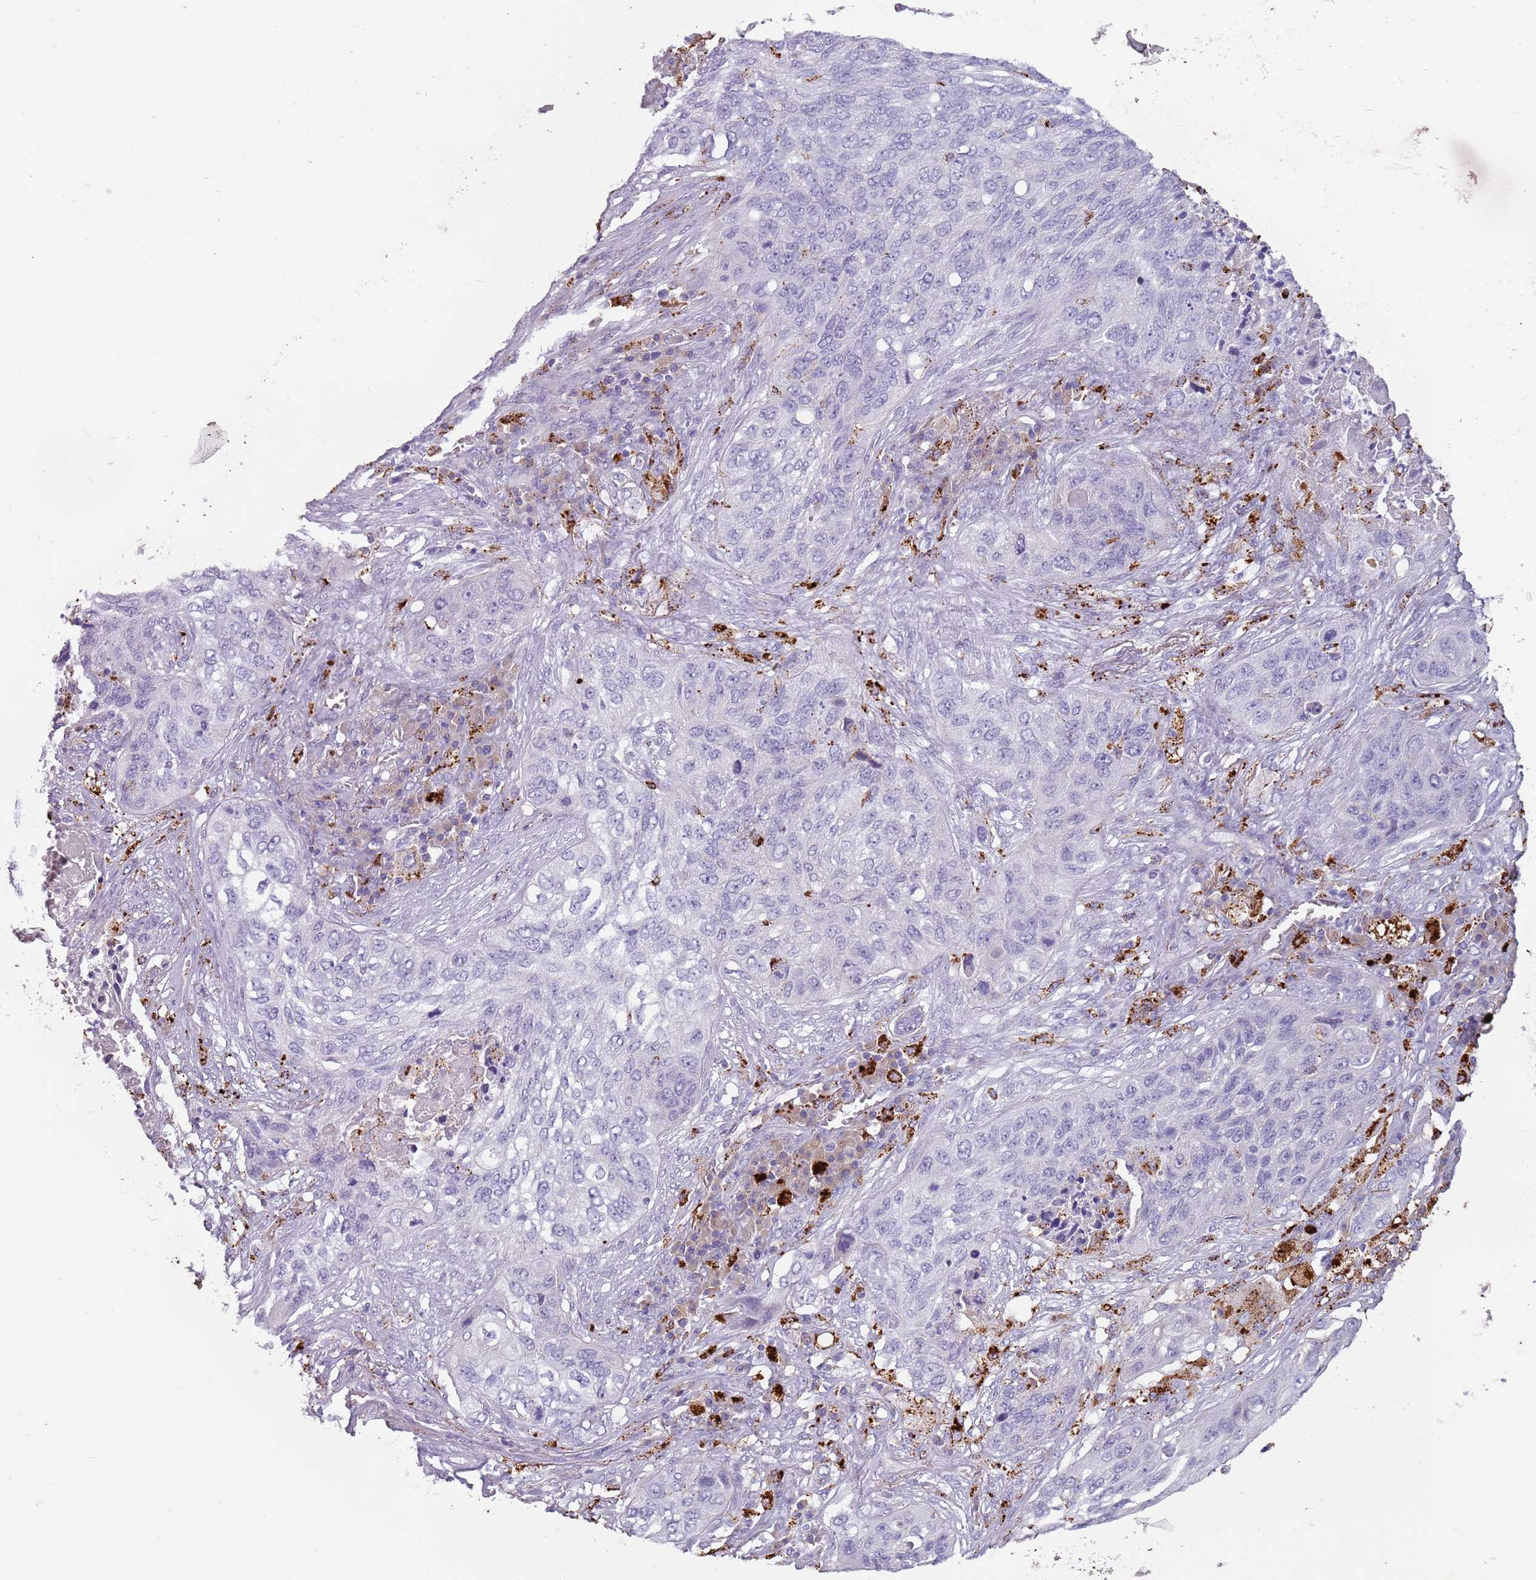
{"staining": {"intensity": "negative", "quantity": "none", "location": "none"}, "tissue": "lung cancer", "cell_type": "Tumor cells", "image_type": "cancer", "snomed": [{"axis": "morphology", "description": "Squamous cell carcinoma, NOS"}, {"axis": "topography", "description": "Lung"}], "caption": "Tumor cells show no significant protein staining in lung squamous cell carcinoma.", "gene": "NWD2", "patient": {"sex": "female", "age": 63}}